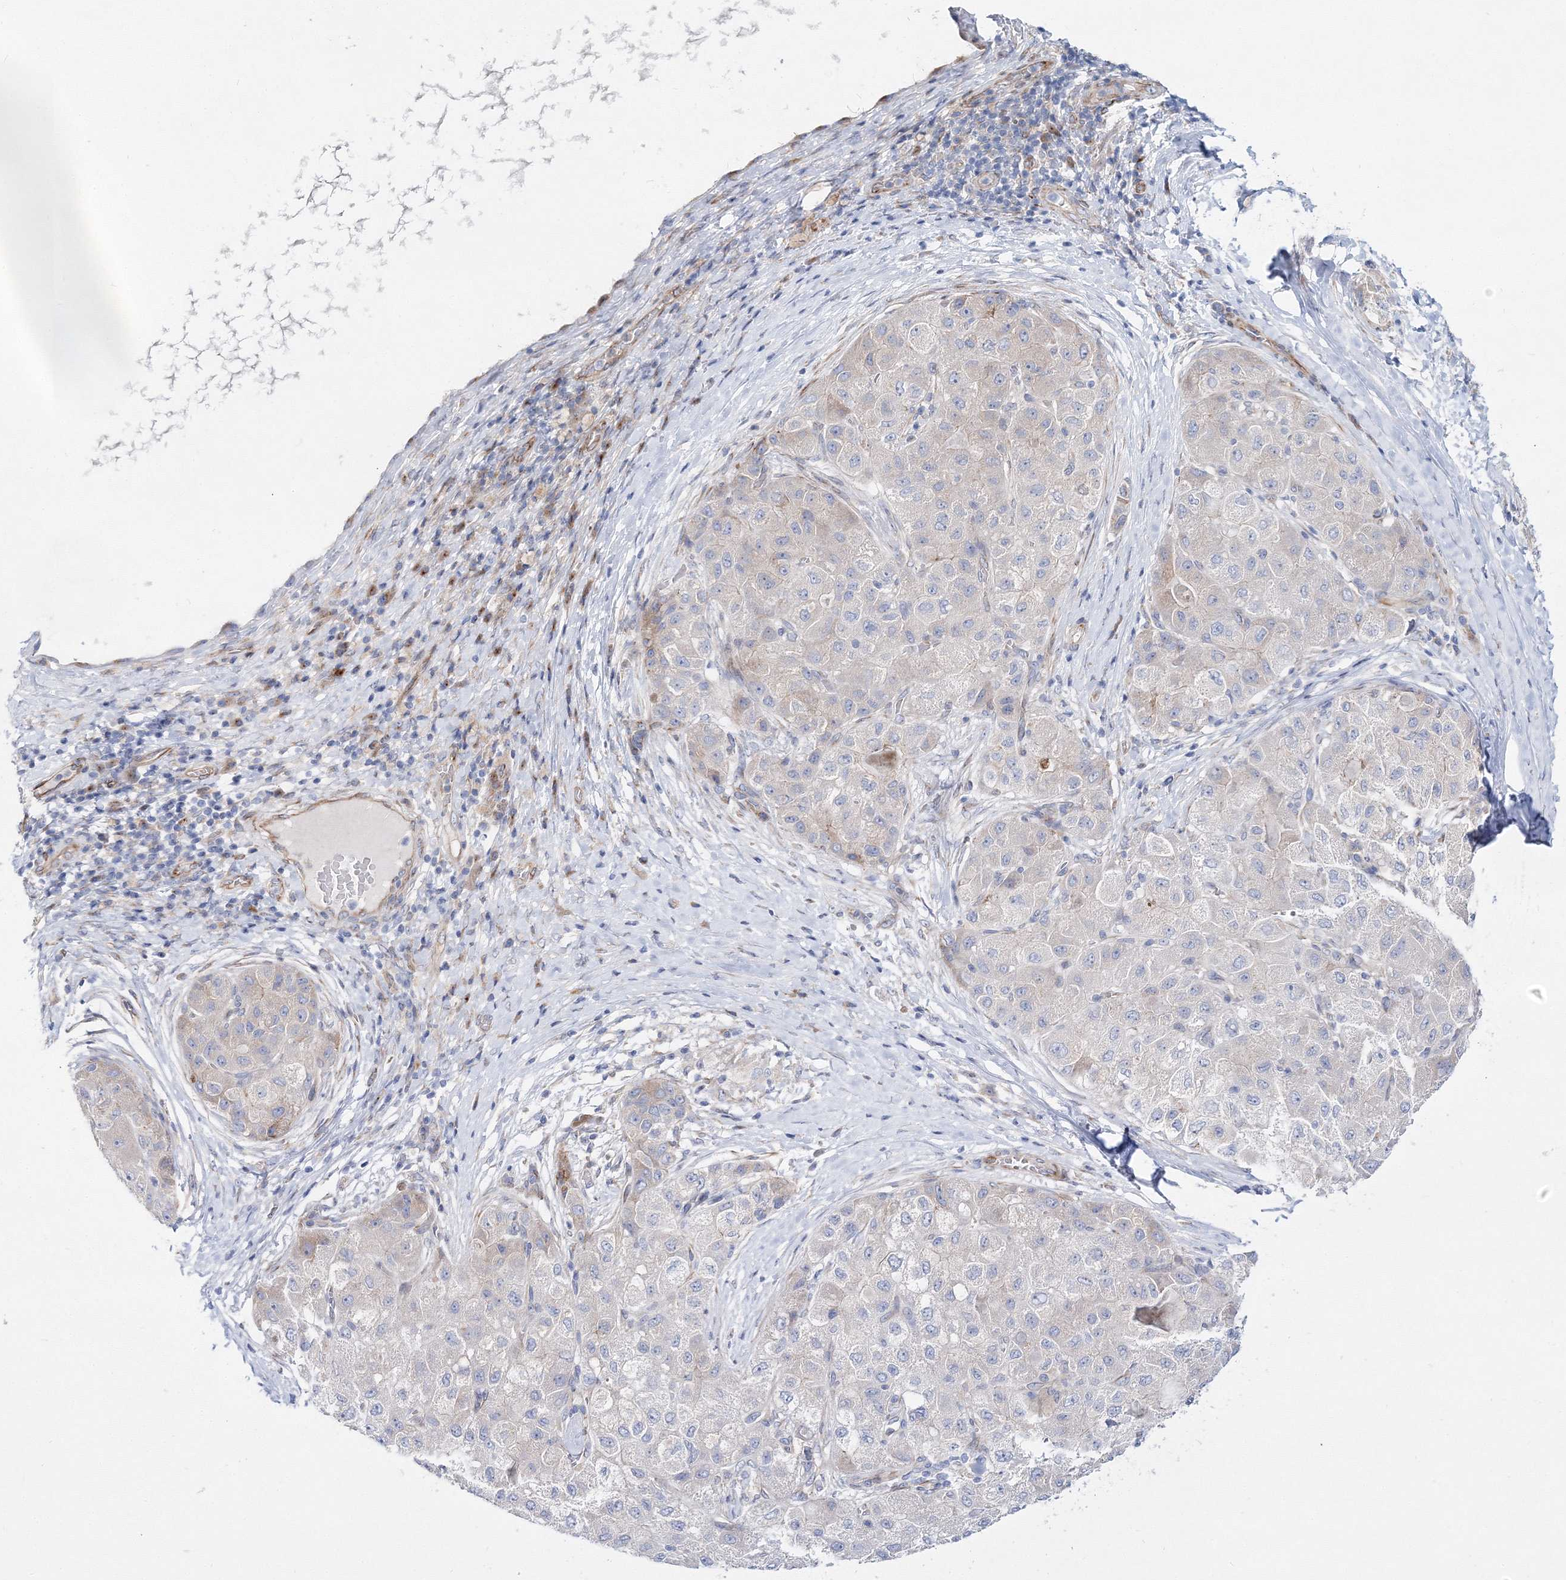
{"staining": {"intensity": "weak", "quantity": "<25%", "location": "cytoplasmic/membranous"}, "tissue": "liver cancer", "cell_type": "Tumor cells", "image_type": "cancer", "snomed": [{"axis": "morphology", "description": "Carcinoma, Hepatocellular, NOS"}, {"axis": "topography", "description": "Liver"}], "caption": "This histopathology image is of hepatocellular carcinoma (liver) stained with immunohistochemistry (IHC) to label a protein in brown with the nuclei are counter-stained blue. There is no staining in tumor cells.", "gene": "ARHGAP32", "patient": {"sex": "male", "age": 80}}